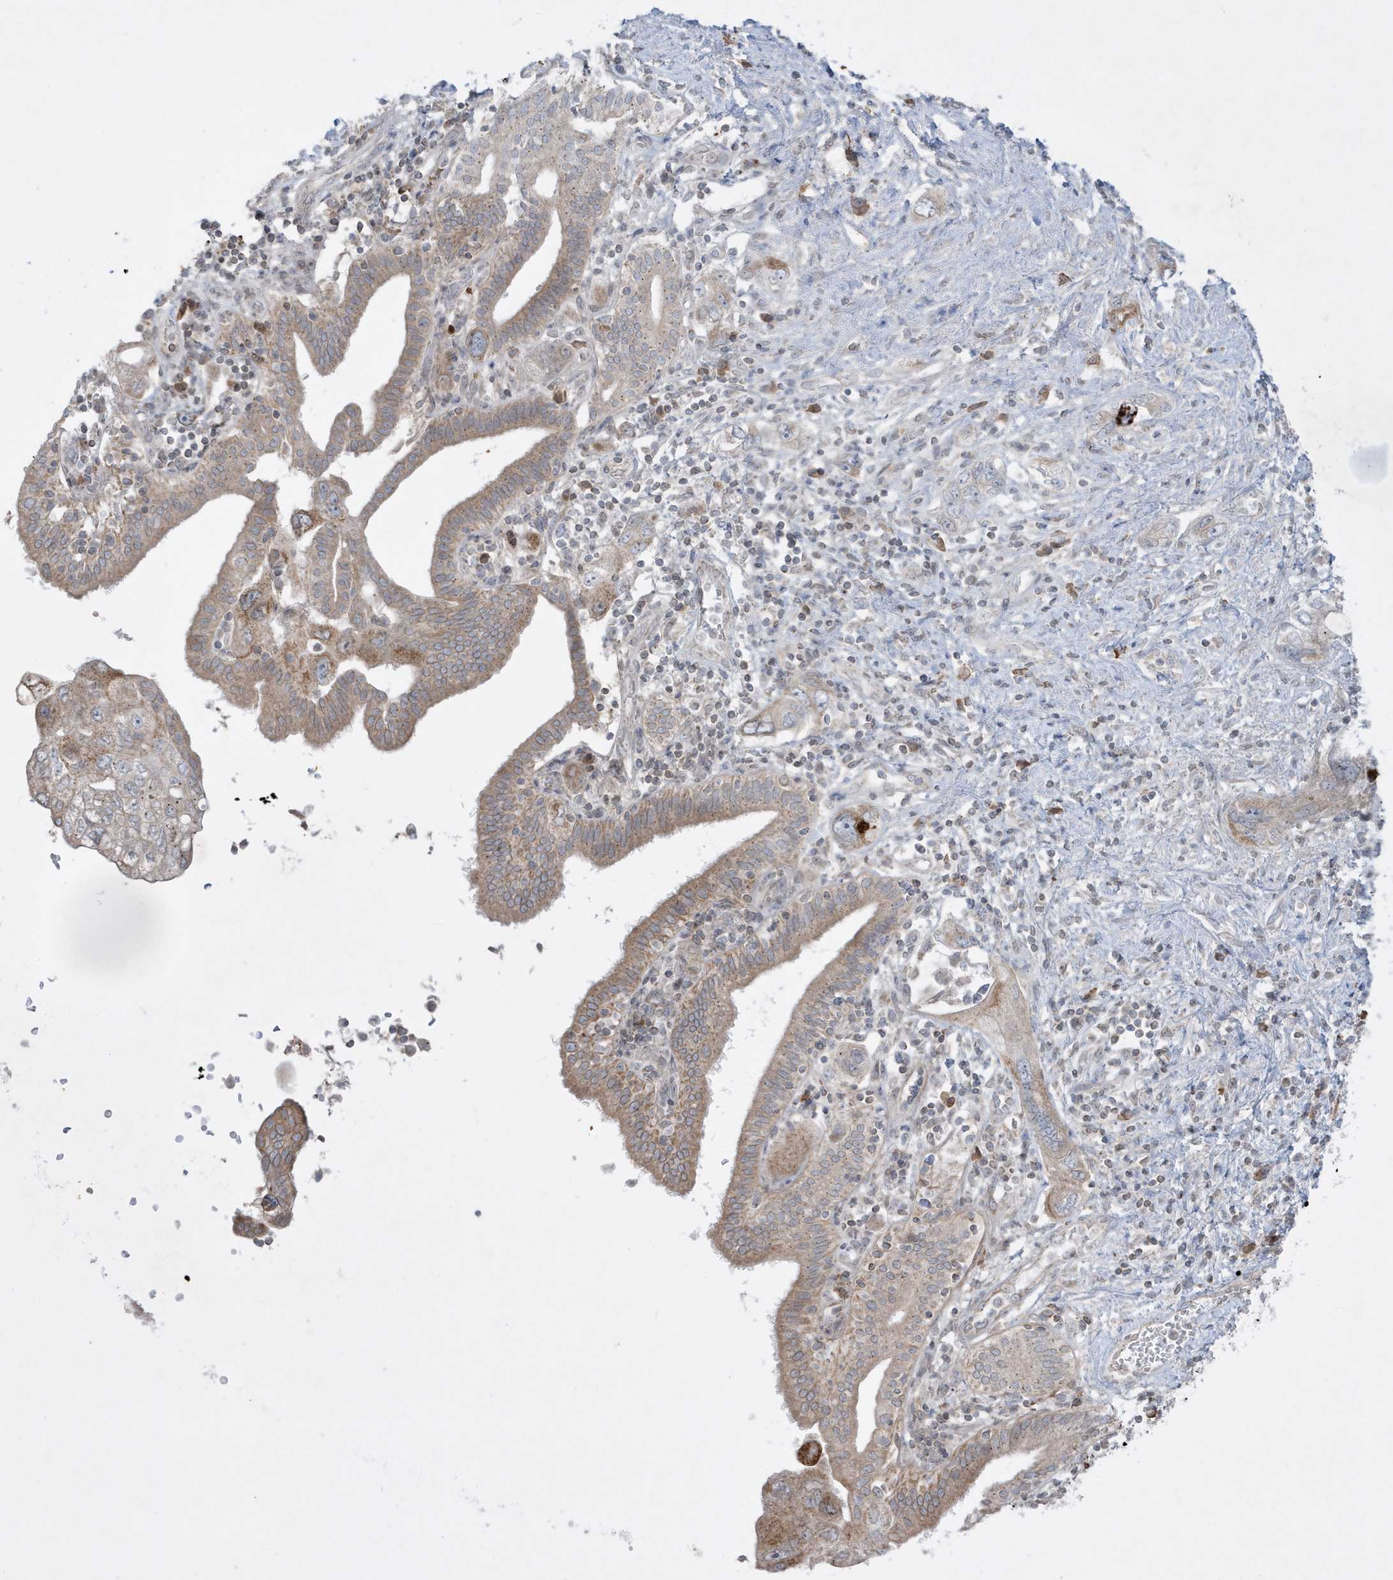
{"staining": {"intensity": "moderate", "quantity": ">75%", "location": "cytoplasmic/membranous"}, "tissue": "pancreatic cancer", "cell_type": "Tumor cells", "image_type": "cancer", "snomed": [{"axis": "morphology", "description": "Adenocarcinoma, NOS"}, {"axis": "topography", "description": "Pancreas"}], "caption": "This histopathology image shows IHC staining of human pancreatic adenocarcinoma, with medium moderate cytoplasmic/membranous expression in about >75% of tumor cells.", "gene": "FNDC1", "patient": {"sex": "female", "age": 73}}